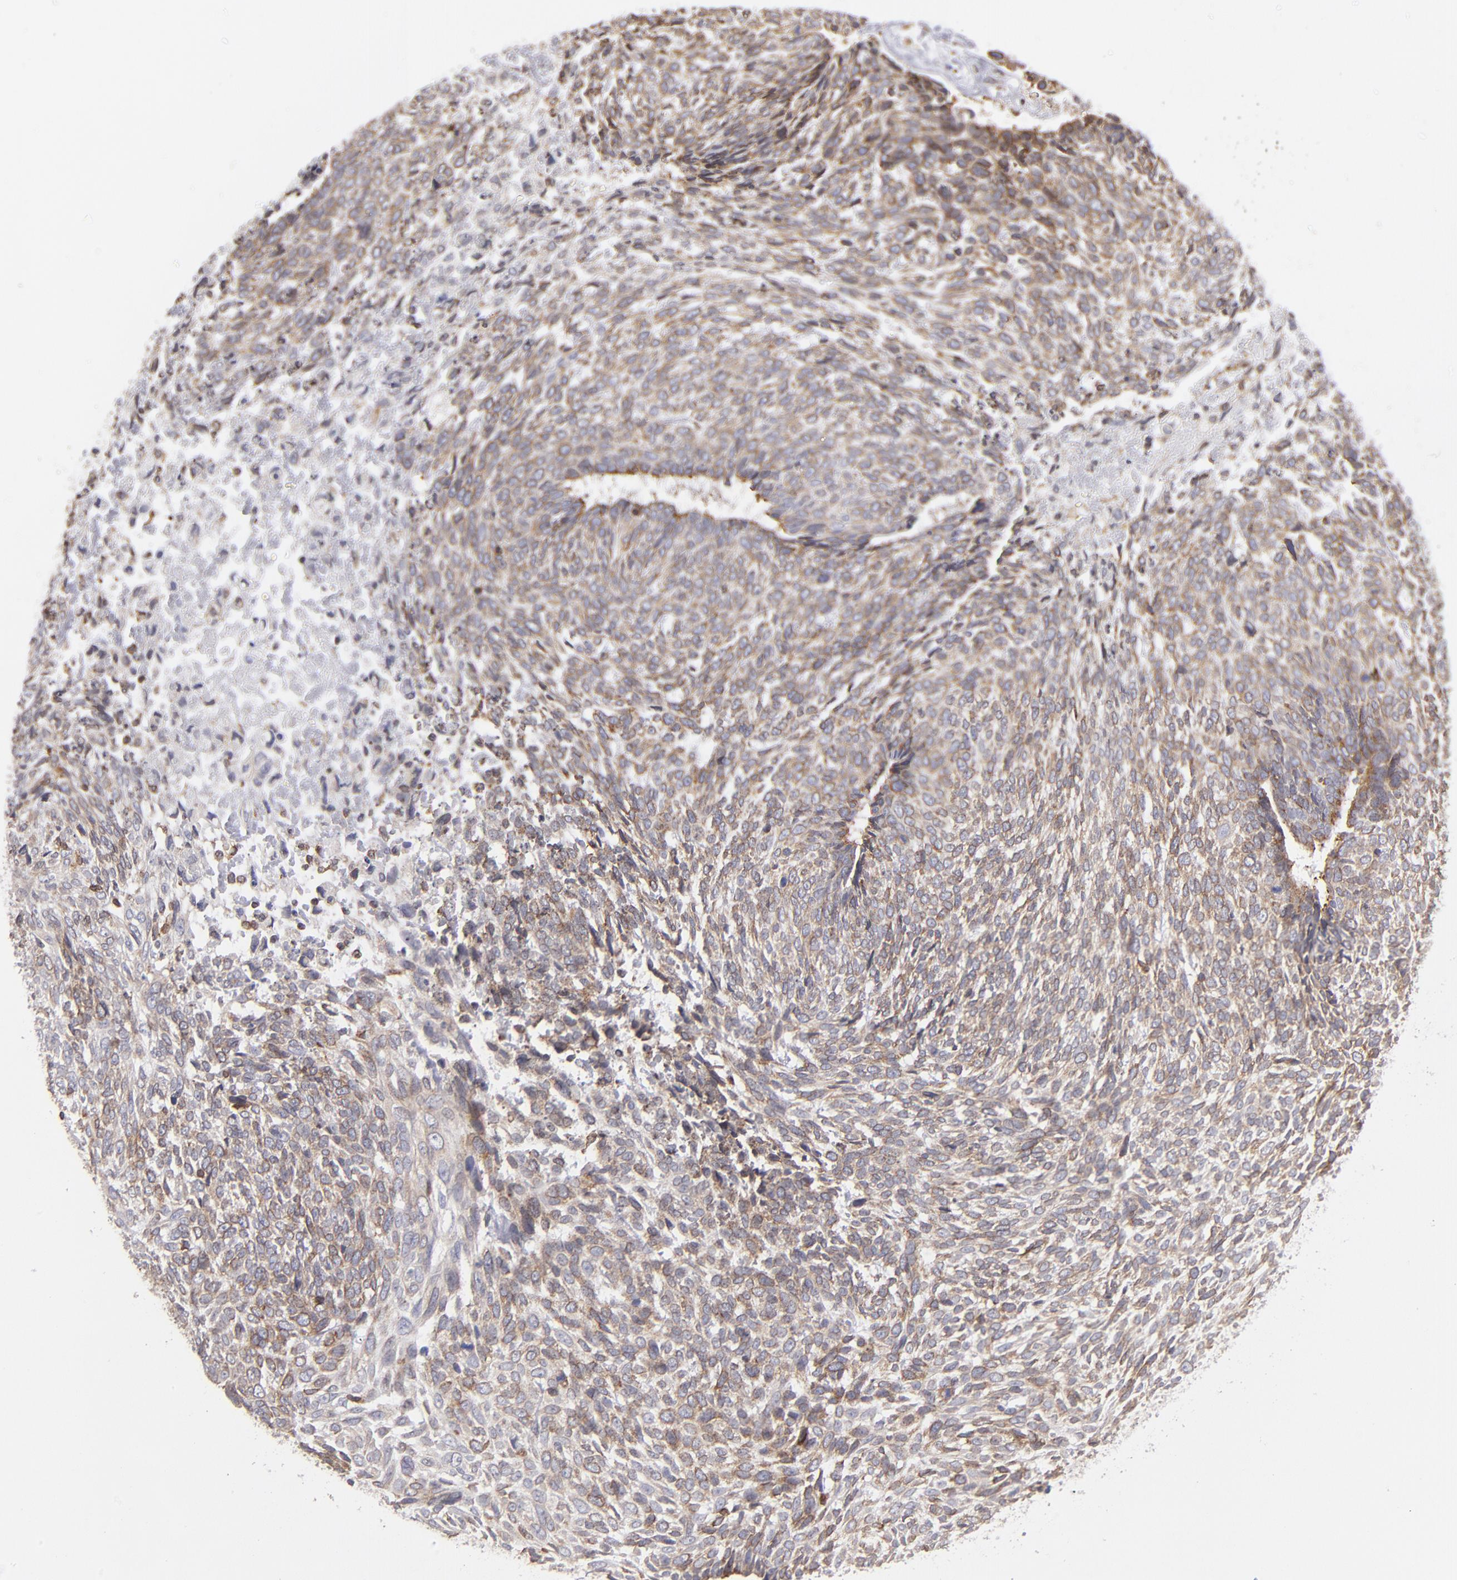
{"staining": {"intensity": "moderate", "quantity": ">75%", "location": "cytoplasmic/membranous"}, "tissue": "skin cancer", "cell_type": "Tumor cells", "image_type": "cancer", "snomed": [{"axis": "morphology", "description": "Basal cell carcinoma"}, {"axis": "topography", "description": "Skin"}], "caption": "Immunohistochemistry (IHC) photomicrograph of neoplastic tissue: human skin cancer (basal cell carcinoma) stained using immunohistochemistry displays medium levels of moderate protein expression localized specifically in the cytoplasmic/membranous of tumor cells, appearing as a cytoplasmic/membranous brown color.", "gene": "TMX1", "patient": {"sex": "male", "age": 72}}